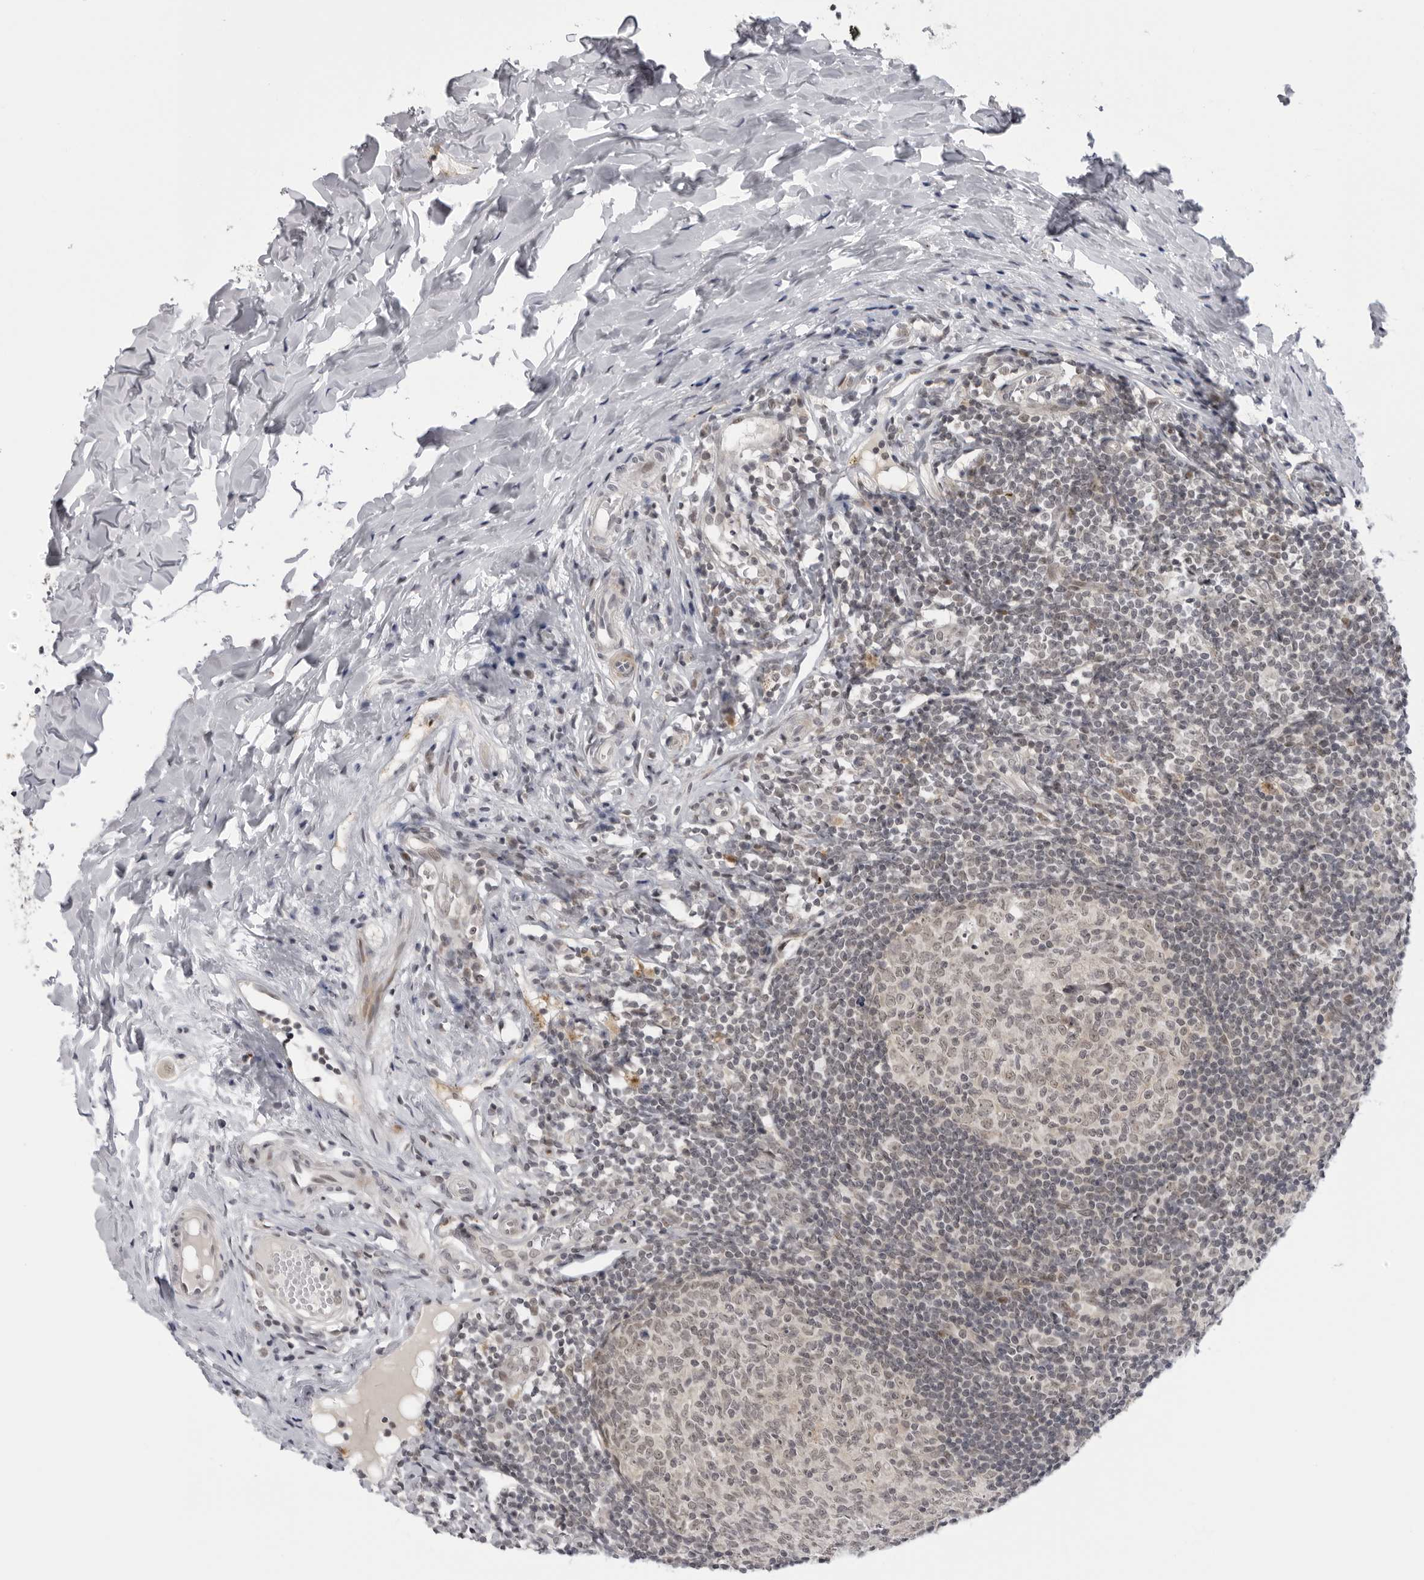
{"staining": {"intensity": "weak", "quantity": ">75%", "location": "cytoplasmic/membranous,nuclear"}, "tissue": "appendix", "cell_type": "Glandular cells", "image_type": "normal", "snomed": [{"axis": "morphology", "description": "Normal tissue, NOS"}, {"axis": "topography", "description": "Appendix"}], "caption": "A brown stain labels weak cytoplasmic/membranous,nuclear expression of a protein in glandular cells of unremarkable appendix. The staining was performed using DAB to visualize the protein expression in brown, while the nuclei were stained in blue with hematoxylin (Magnification: 20x).", "gene": "ALPK2", "patient": {"sex": "female", "age": 20}}